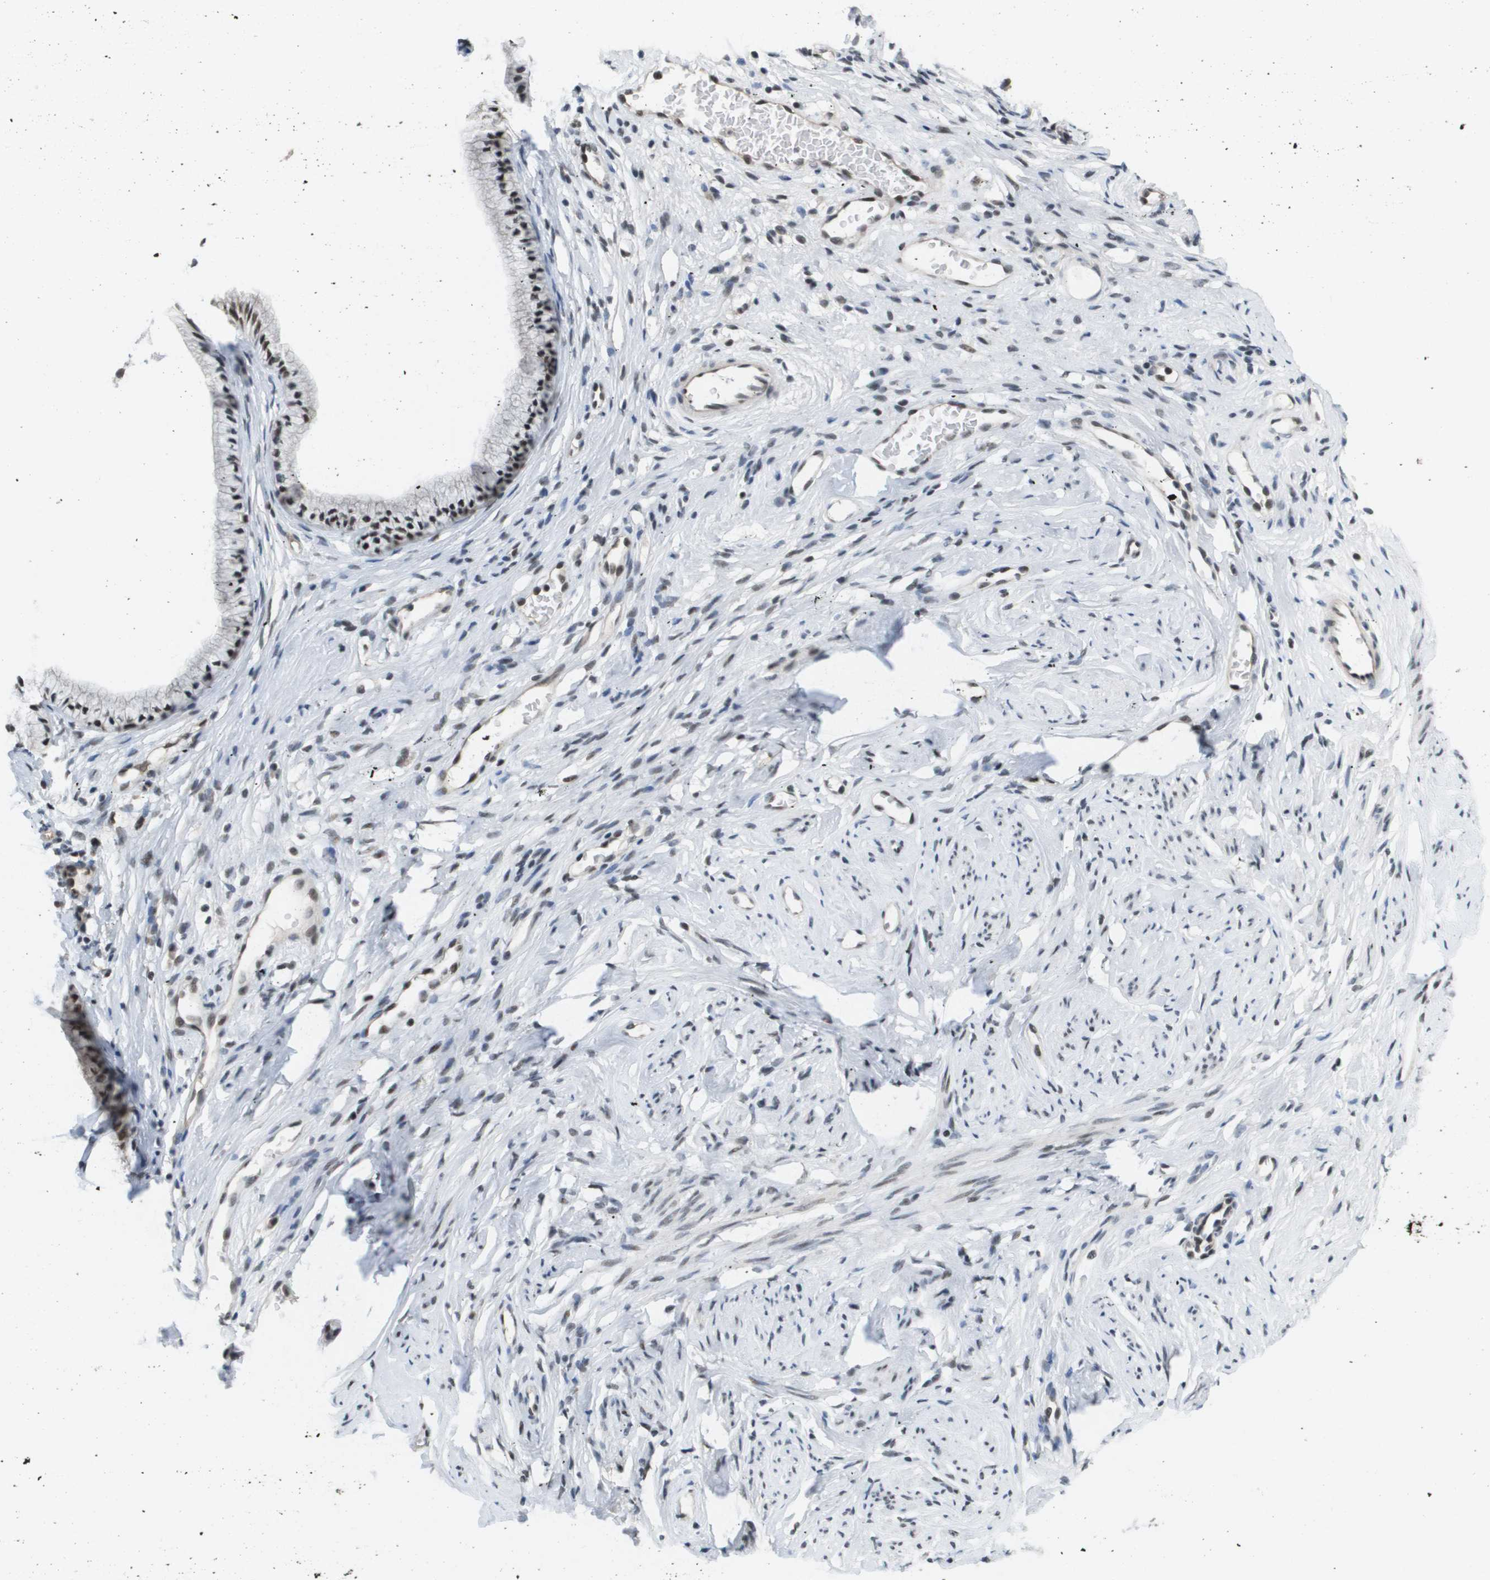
{"staining": {"intensity": "moderate", "quantity": "25%-75%", "location": "nuclear"}, "tissue": "cervix", "cell_type": "Glandular cells", "image_type": "normal", "snomed": [{"axis": "morphology", "description": "Normal tissue, NOS"}, {"axis": "topography", "description": "Cervix"}], "caption": "This is an image of IHC staining of unremarkable cervix, which shows moderate staining in the nuclear of glandular cells.", "gene": "ISY1", "patient": {"sex": "female", "age": 77}}